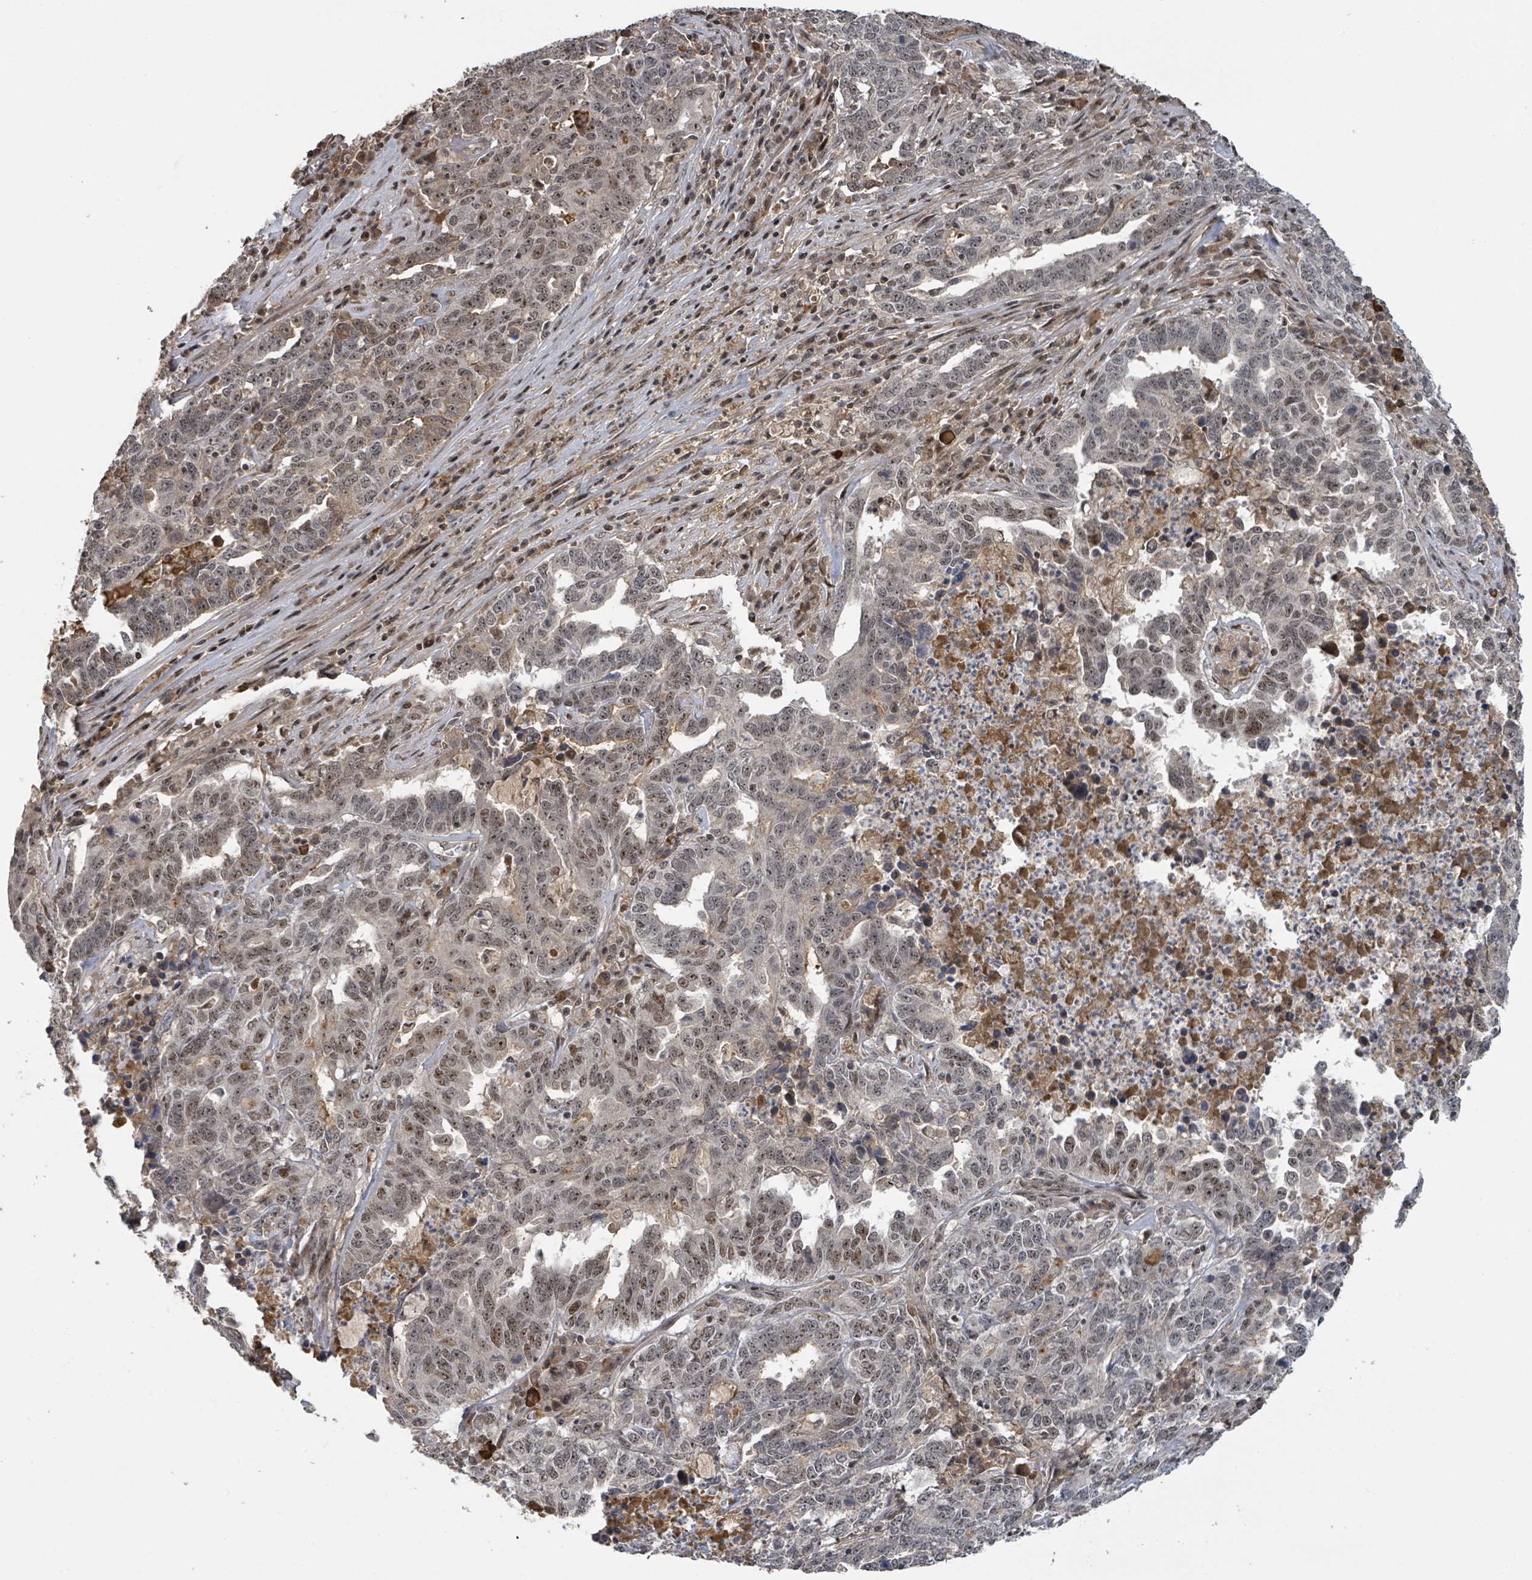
{"staining": {"intensity": "moderate", "quantity": ">75%", "location": "nuclear"}, "tissue": "ovarian cancer", "cell_type": "Tumor cells", "image_type": "cancer", "snomed": [{"axis": "morphology", "description": "Carcinoma, endometroid"}, {"axis": "topography", "description": "Ovary"}], "caption": "Approximately >75% of tumor cells in human ovarian cancer reveal moderate nuclear protein positivity as visualized by brown immunohistochemical staining.", "gene": "ZBTB14", "patient": {"sex": "female", "age": 62}}